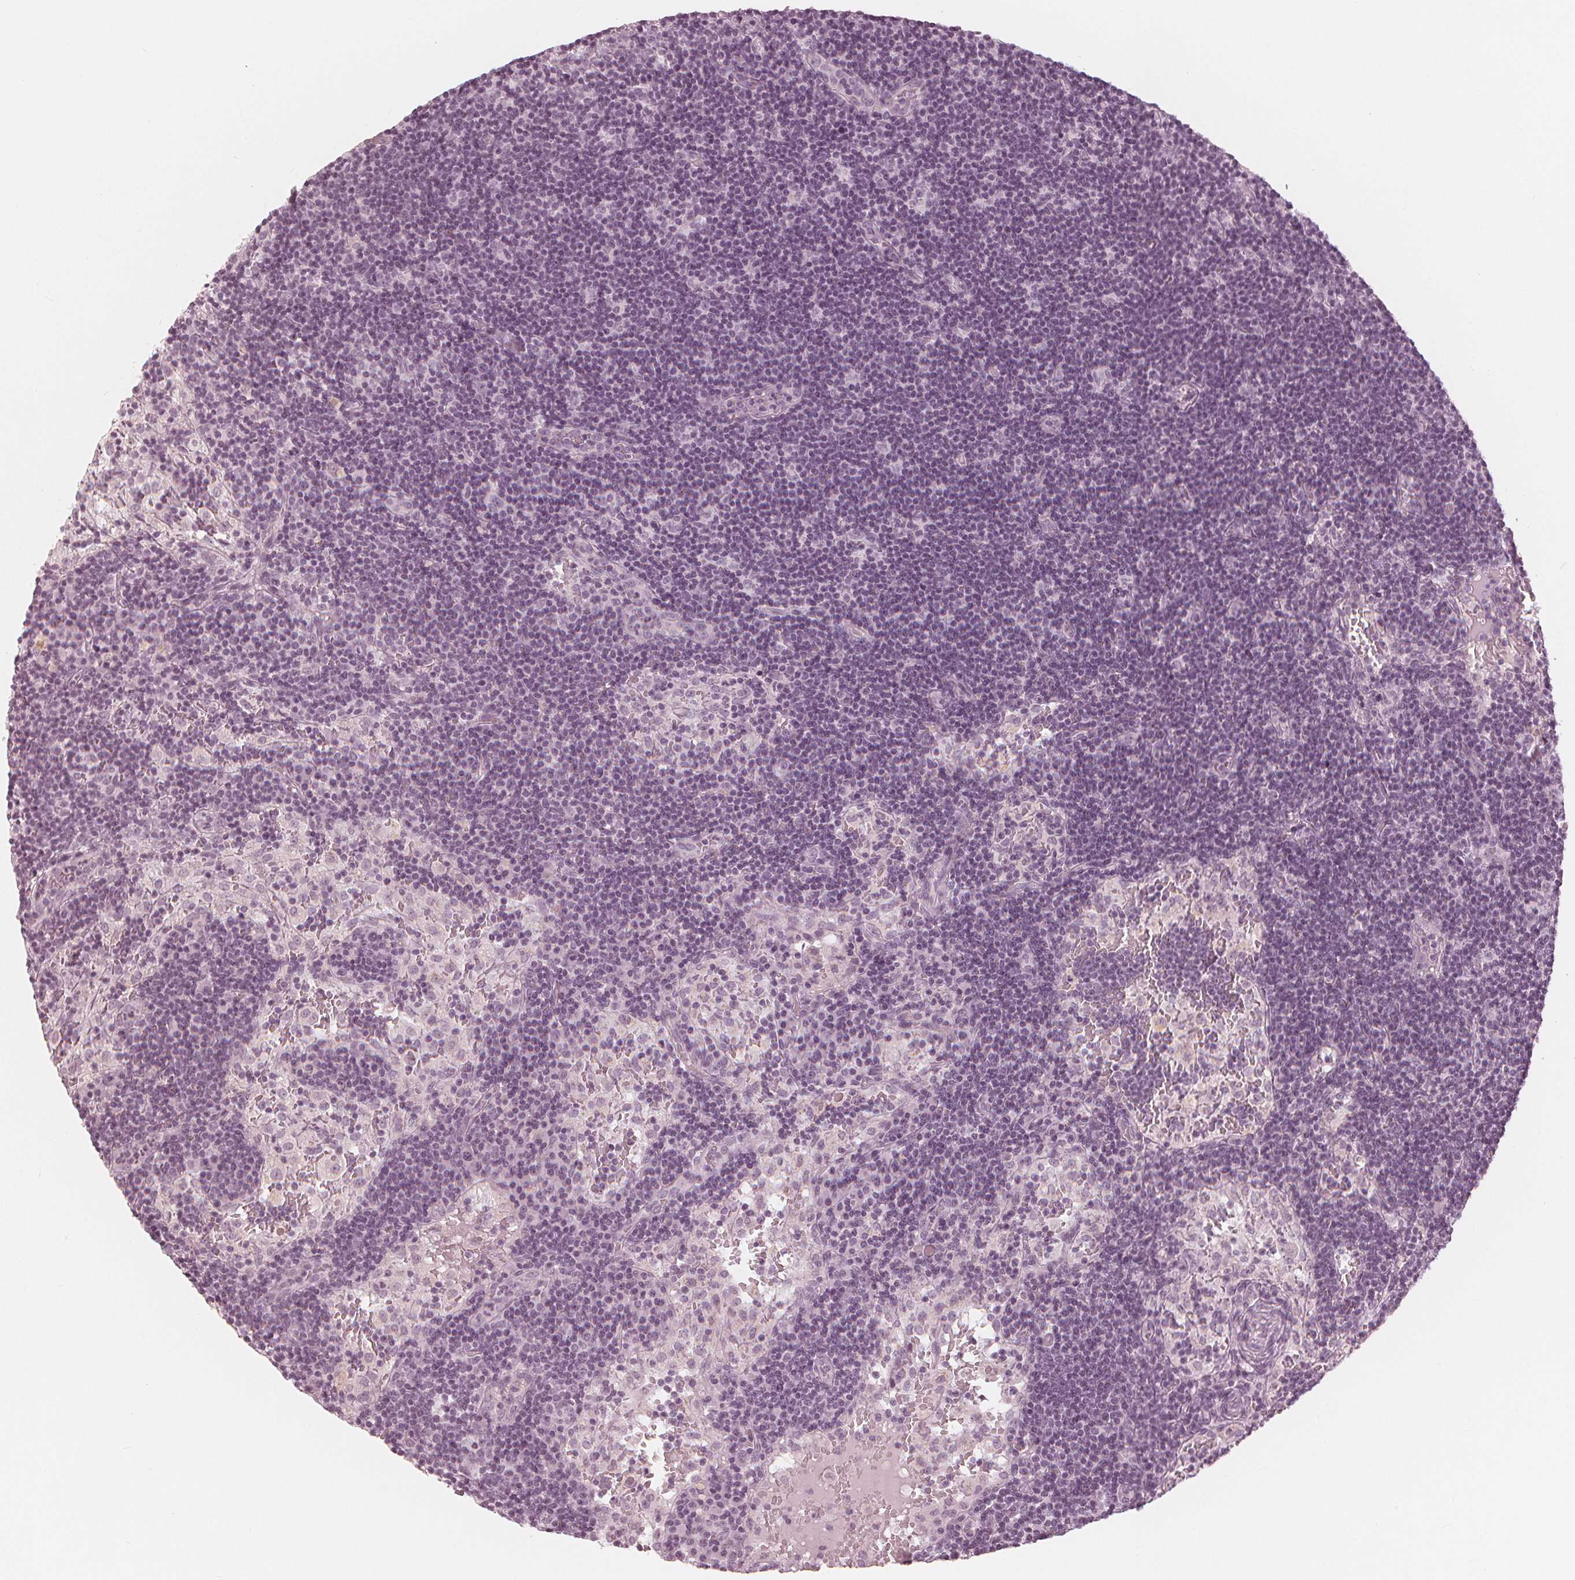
{"staining": {"intensity": "negative", "quantity": "none", "location": "none"}, "tissue": "lymph node", "cell_type": "Germinal center cells", "image_type": "normal", "snomed": [{"axis": "morphology", "description": "Normal tissue, NOS"}, {"axis": "topography", "description": "Lymph node"}], "caption": "Lymph node stained for a protein using IHC demonstrates no positivity germinal center cells.", "gene": "PAEP", "patient": {"sex": "male", "age": 62}}